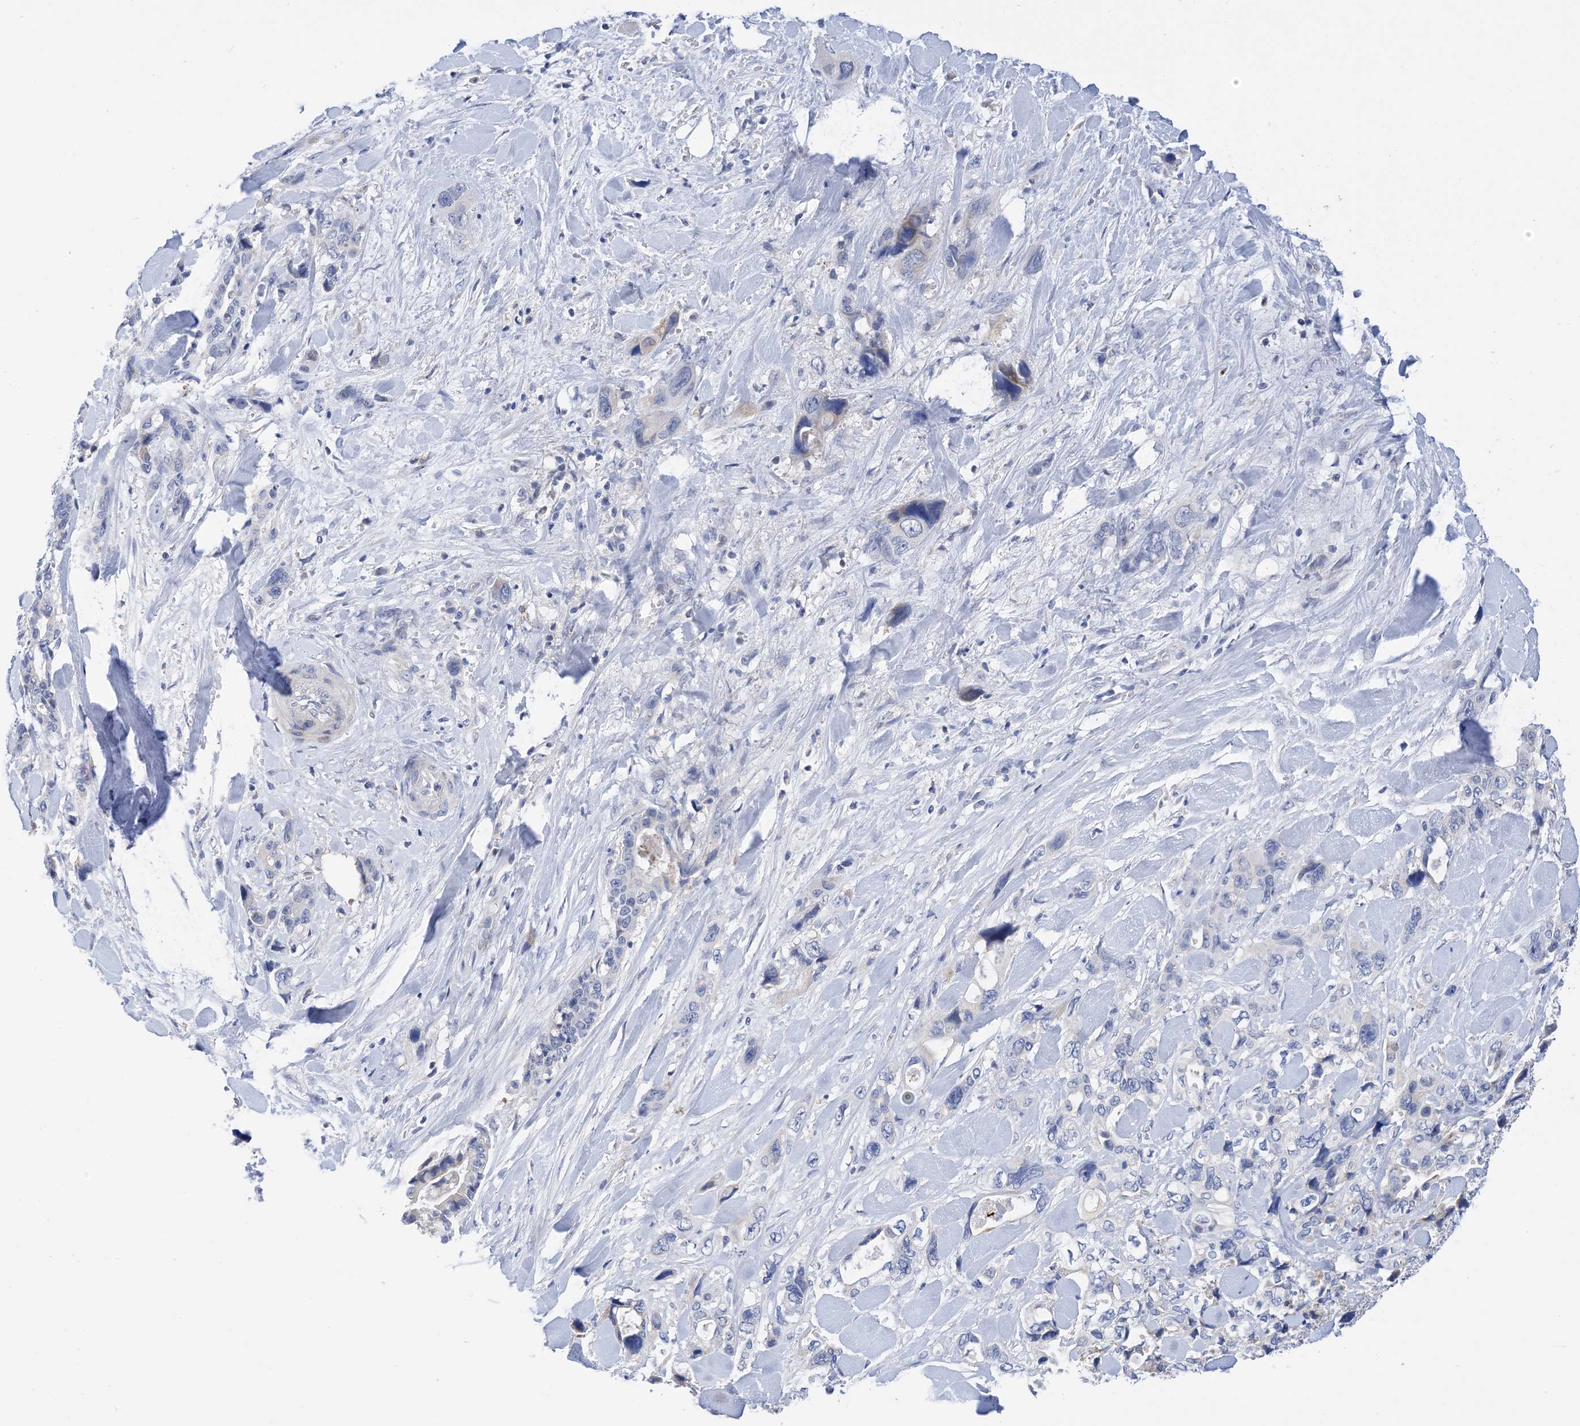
{"staining": {"intensity": "negative", "quantity": "none", "location": "none"}, "tissue": "pancreatic cancer", "cell_type": "Tumor cells", "image_type": "cancer", "snomed": [{"axis": "morphology", "description": "Adenocarcinoma, NOS"}, {"axis": "topography", "description": "Pancreas"}], "caption": "Tumor cells are negative for brown protein staining in pancreatic cancer.", "gene": "PLK4", "patient": {"sex": "male", "age": 46}}